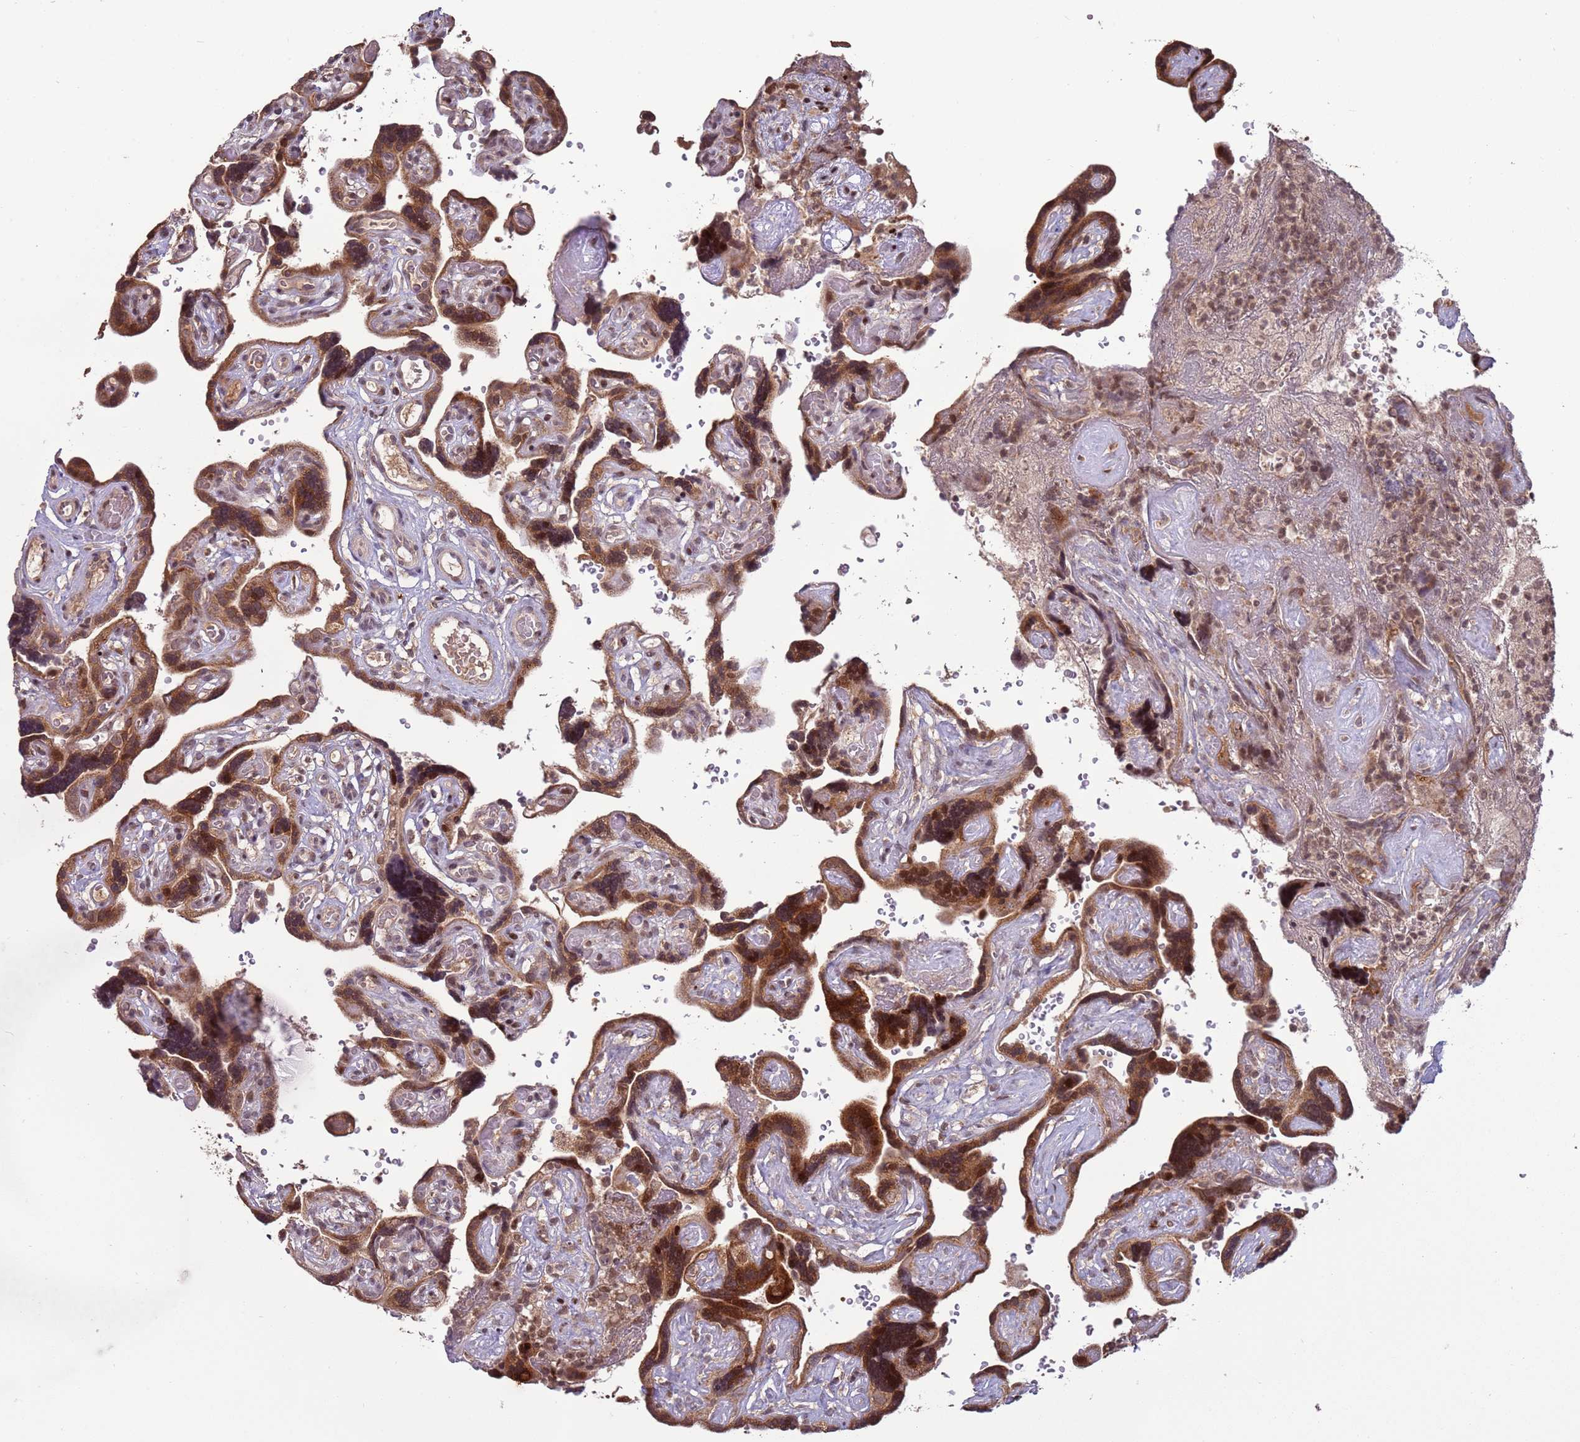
{"staining": {"intensity": "moderate", "quantity": "25%-75%", "location": "cytoplasmic/membranous,nuclear"}, "tissue": "placenta", "cell_type": "Decidual cells", "image_type": "normal", "snomed": [{"axis": "morphology", "description": "Normal tissue, NOS"}, {"axis": "topography", "description": "Placenta"}], "caption": "Immunohistochemistry photomicrograph of benign placenta: placenta stained using immunohistochemistry (IHC) shows medium levels of moderate protein expression localized specifically in the cytoplasmic/membranous,nuclear of decidual cells, appearing as a cytoplasmic/membranous,nuclear brown color.", "gene": "RCOR2", "patient": {"sex": "female", "age": 30}}